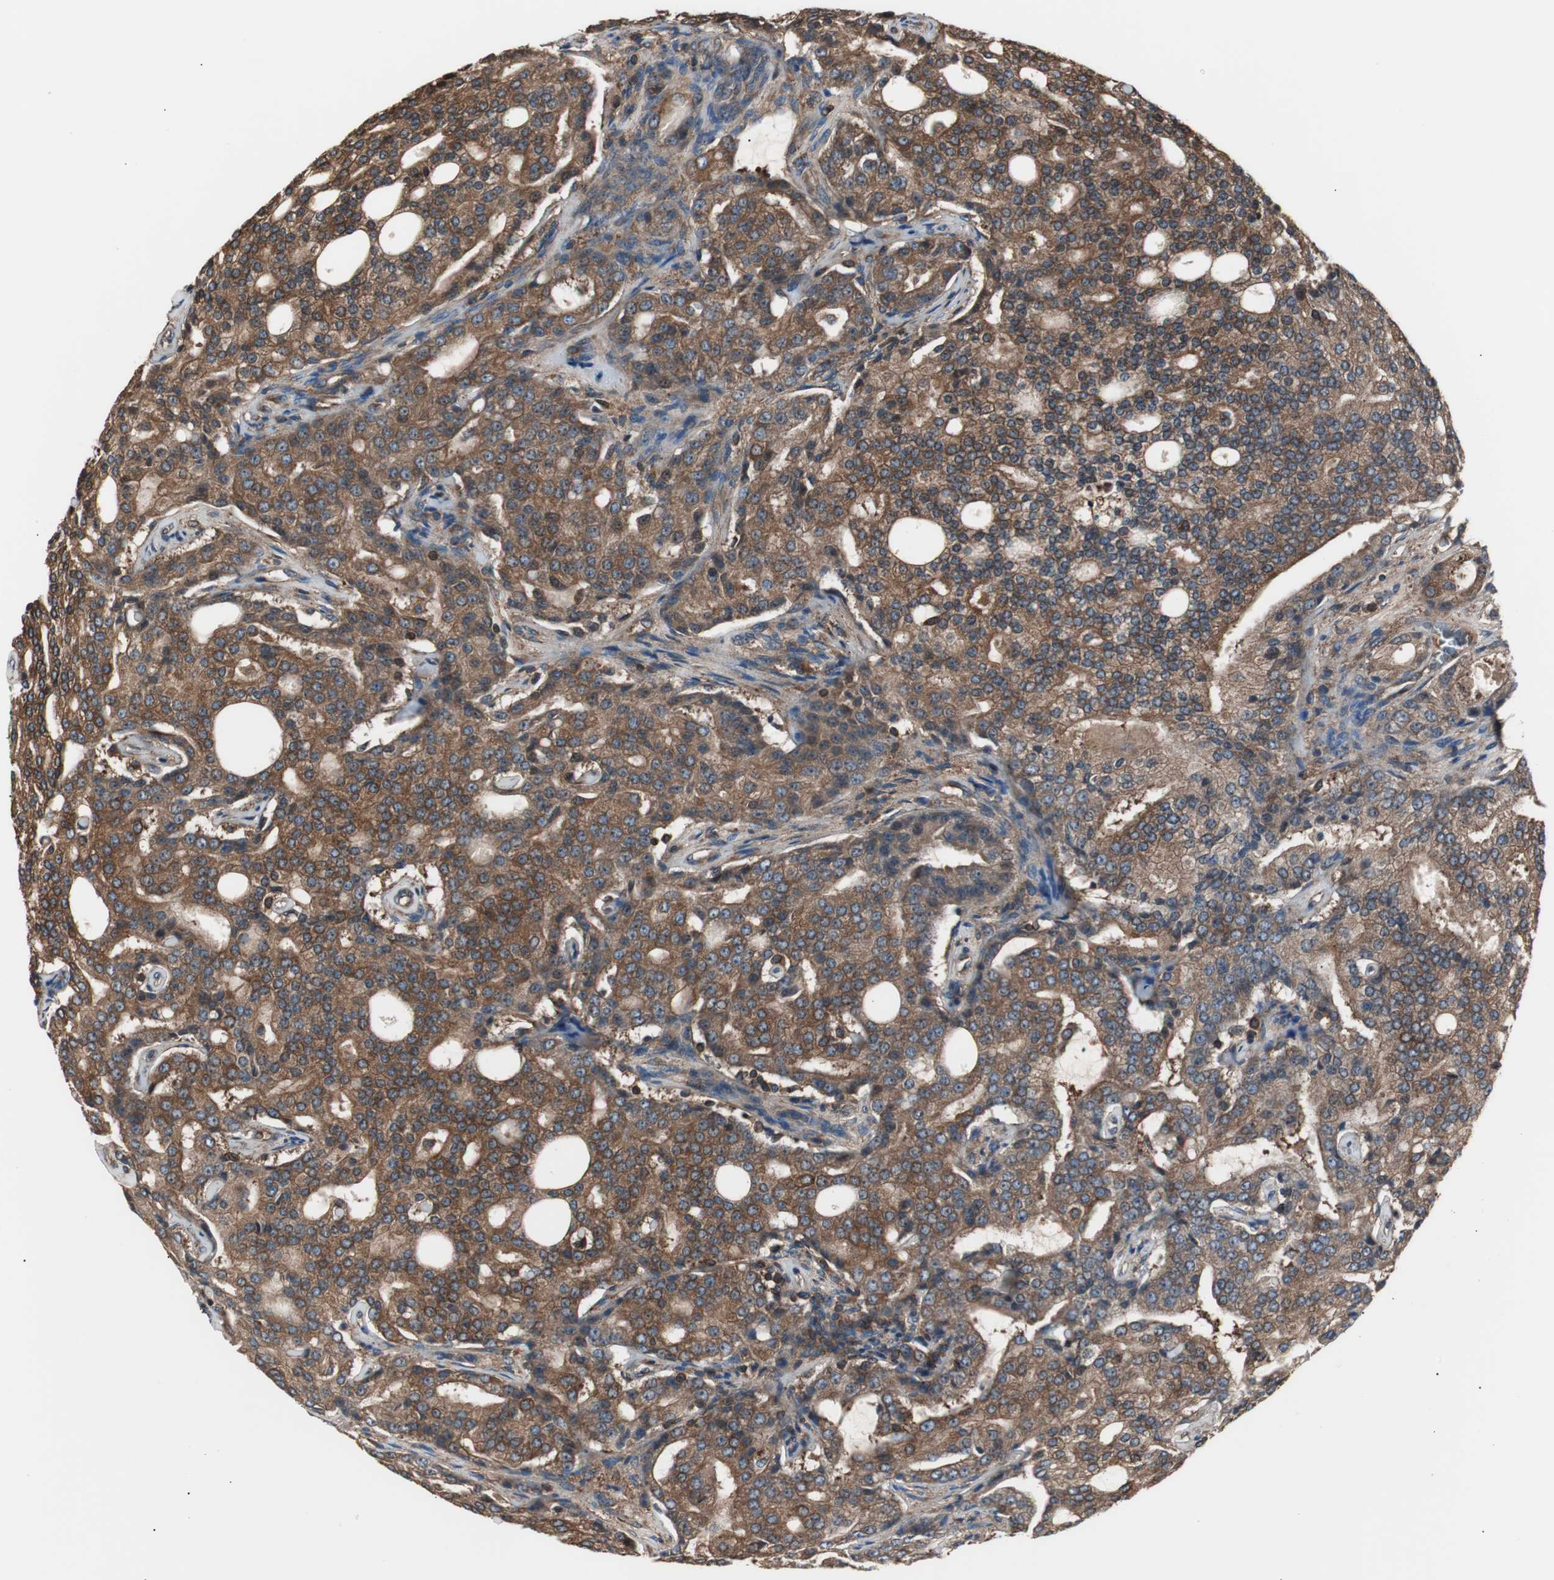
{"staining": {"intensity": "strong", "quantity": ">75%", "location": "cytoplasmic/membranous"}, "tissue": "prostate cancer", "cell_type": "Tumor cells", "image_type": "cancer", "snomed": [{"axis": "morphology", "description": "Adenocarcinoma, High grade"}, {"axis": "topography", "description": "Prostate"}], "caption": "A high-resolution micrograph shows immunohistochemistry staining of prostate cancer (high-grade adenocarcinoma), which displays strong cytoplasmic/membranous expression in about >75% of tumor cells. (IHC, brightfield microscopy, high magnification).", "gene": "CAPNS1", "patient": {"sex": "male", "age": 72}}